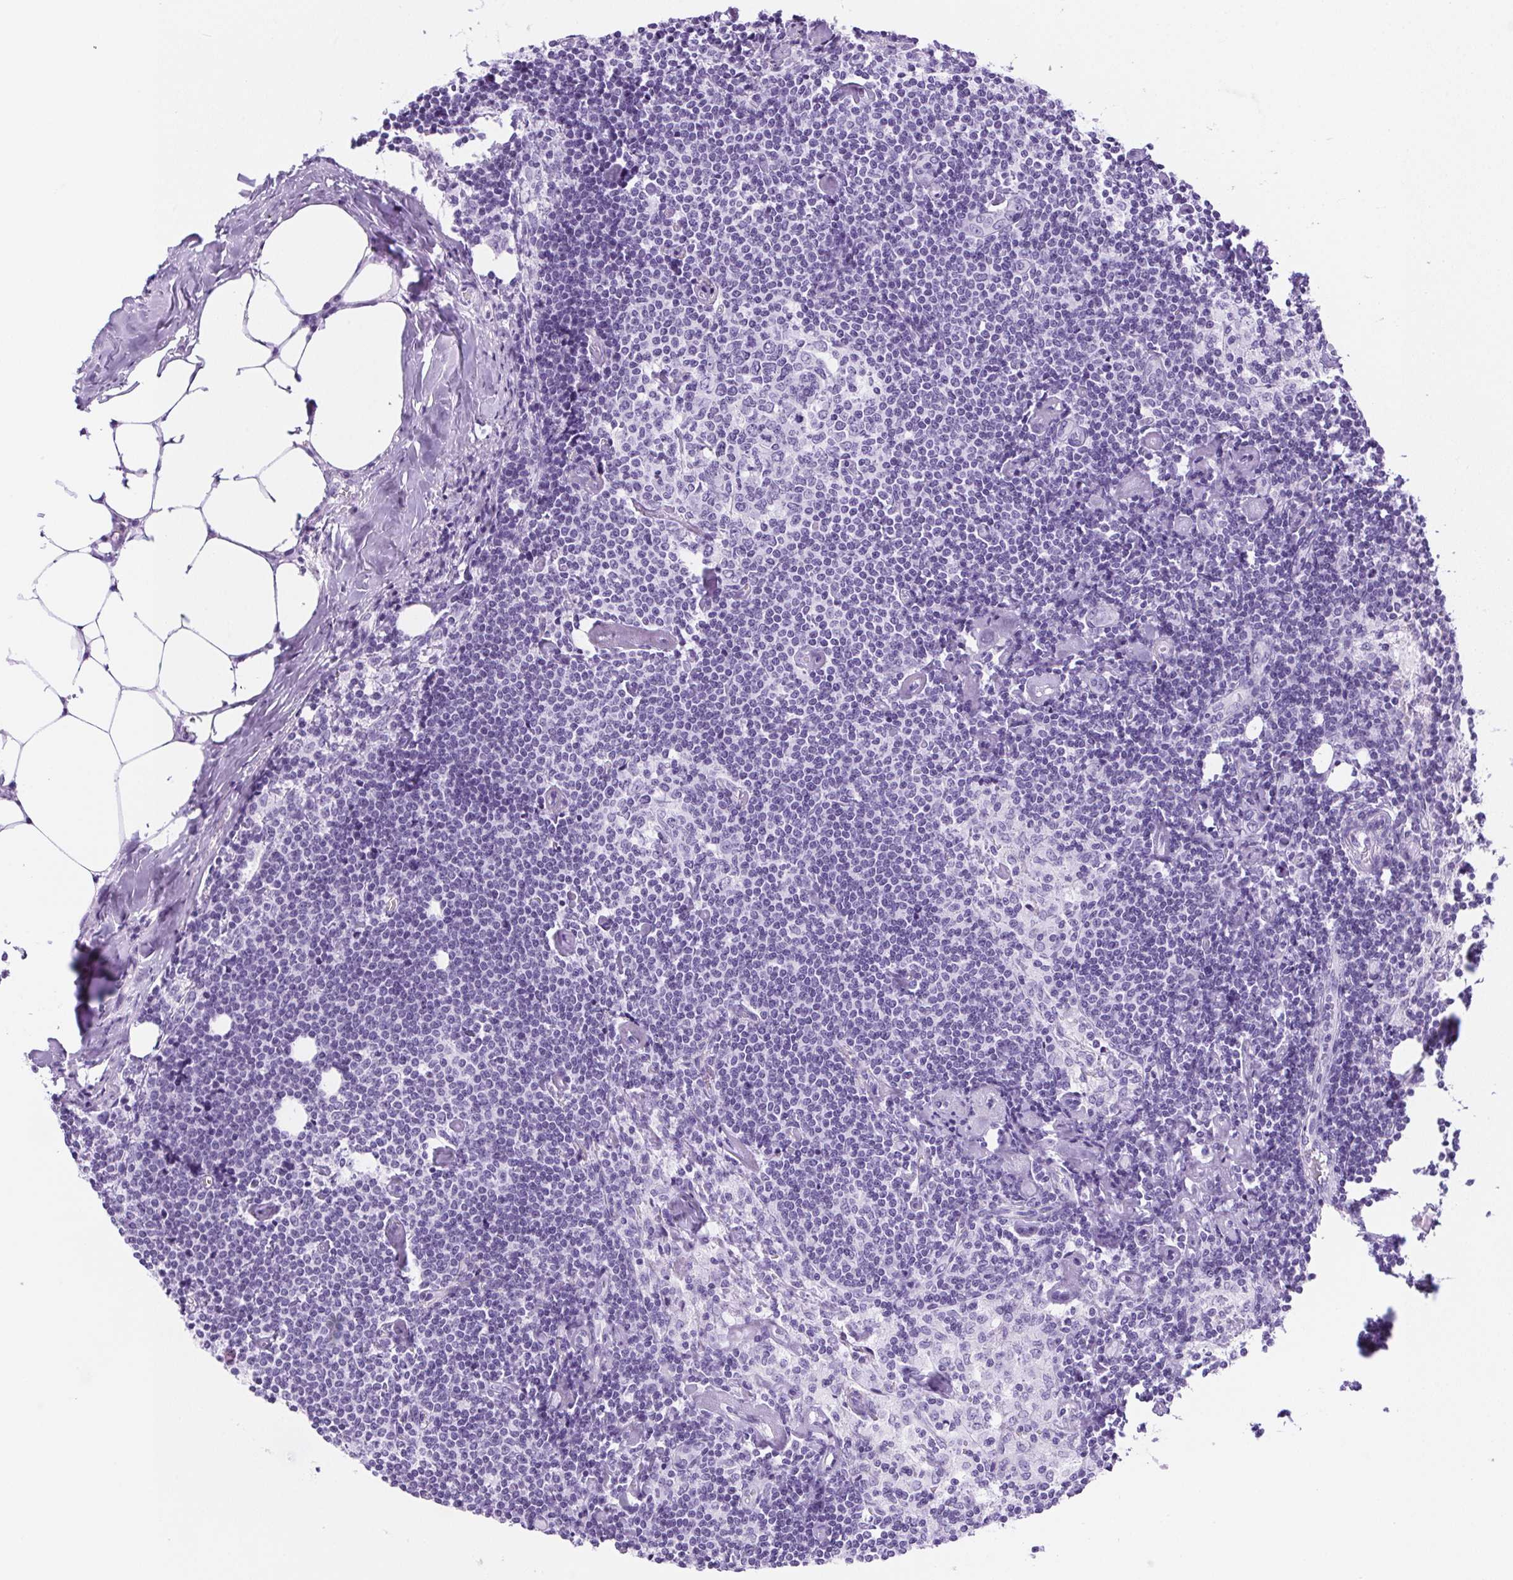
{"staining": {"intensity": "negative", "quantity": "none", "location": "none"}, "tissue": "lymph node", "cell_type": "Germinal center cells", "image_type": "normal", "snomed": [{"axis": "morphology", "description": "Normal tissue, NOS"}, {"axis": "topography", "description": "Lymph node"}], "caption": "High magnification brightfield microscopy of benign lymph node stained with DAB (3,3'-diaminobenzidine) (brown) and counterstained with hematoxylin (blue): germinal center cells show no significant positivity. The staining is performed using DAB (3,3'-diaminobenzidine) brown chromogen with nuclei counter-stained in using hematoxylin.", "gene": "SPACA5B", "patient": {"sex": "female", "age": 69}}